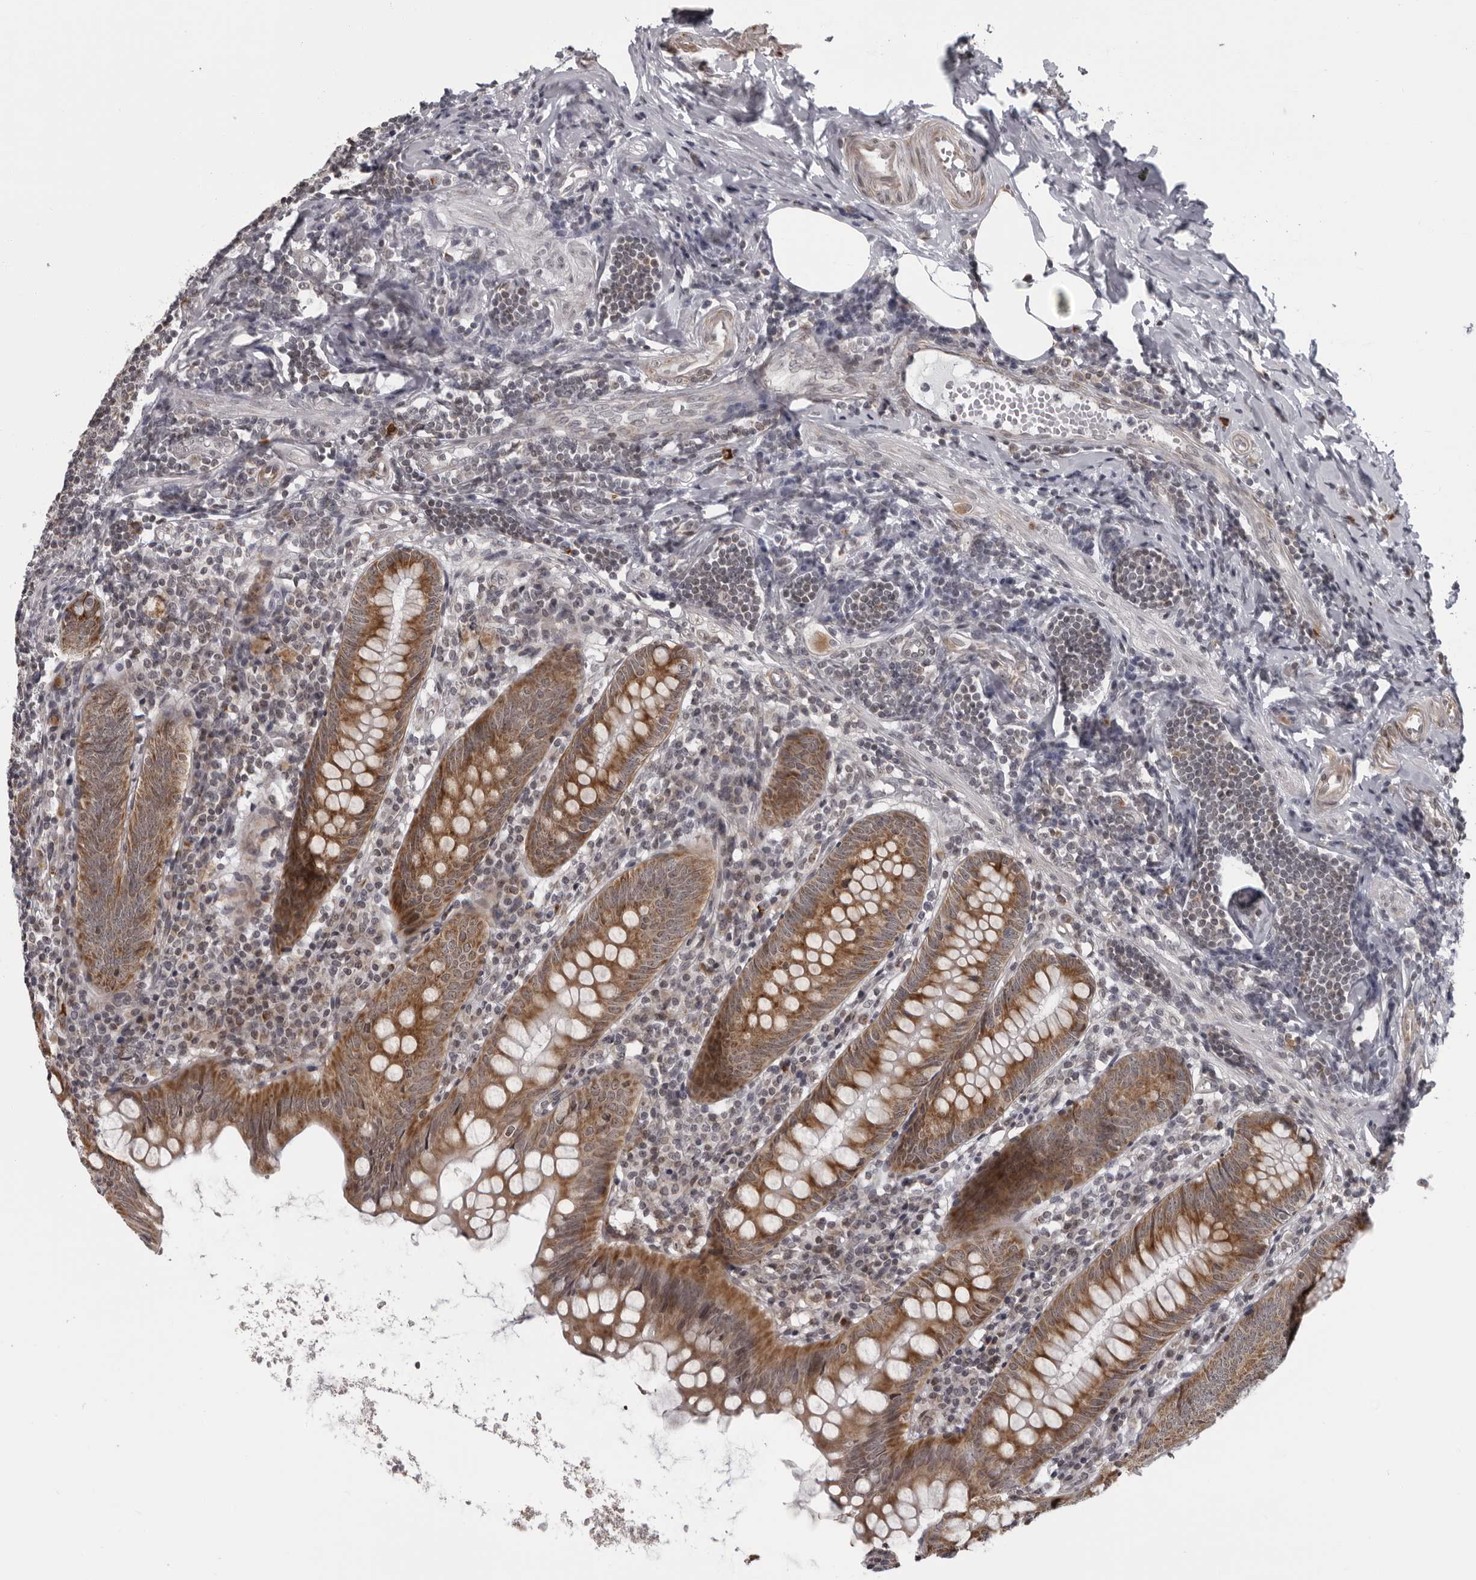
{"staining": {"intensity": "moderate", "quantity": ">75%", "location": "cytoplasmic/membranous"}, "tissue": "appendix", "cell_type": "Glandular cells", "image_type": "normal", "snomed": [{"axis": "morphology", "description": "Normal tissue, NOS"}, {"axis": "topography", "description": "Appendix"}], "caption": "This photomicrograph shows normal appendix stained with immunohistochemistry to label a protein in brown. The cytoplasmic/membranous of glandular cells show moderate positivity for the protein. Nuclei are counter-stained blue.", "gene": "RTCA", "patient": {"sex": "female", "age": 54}}